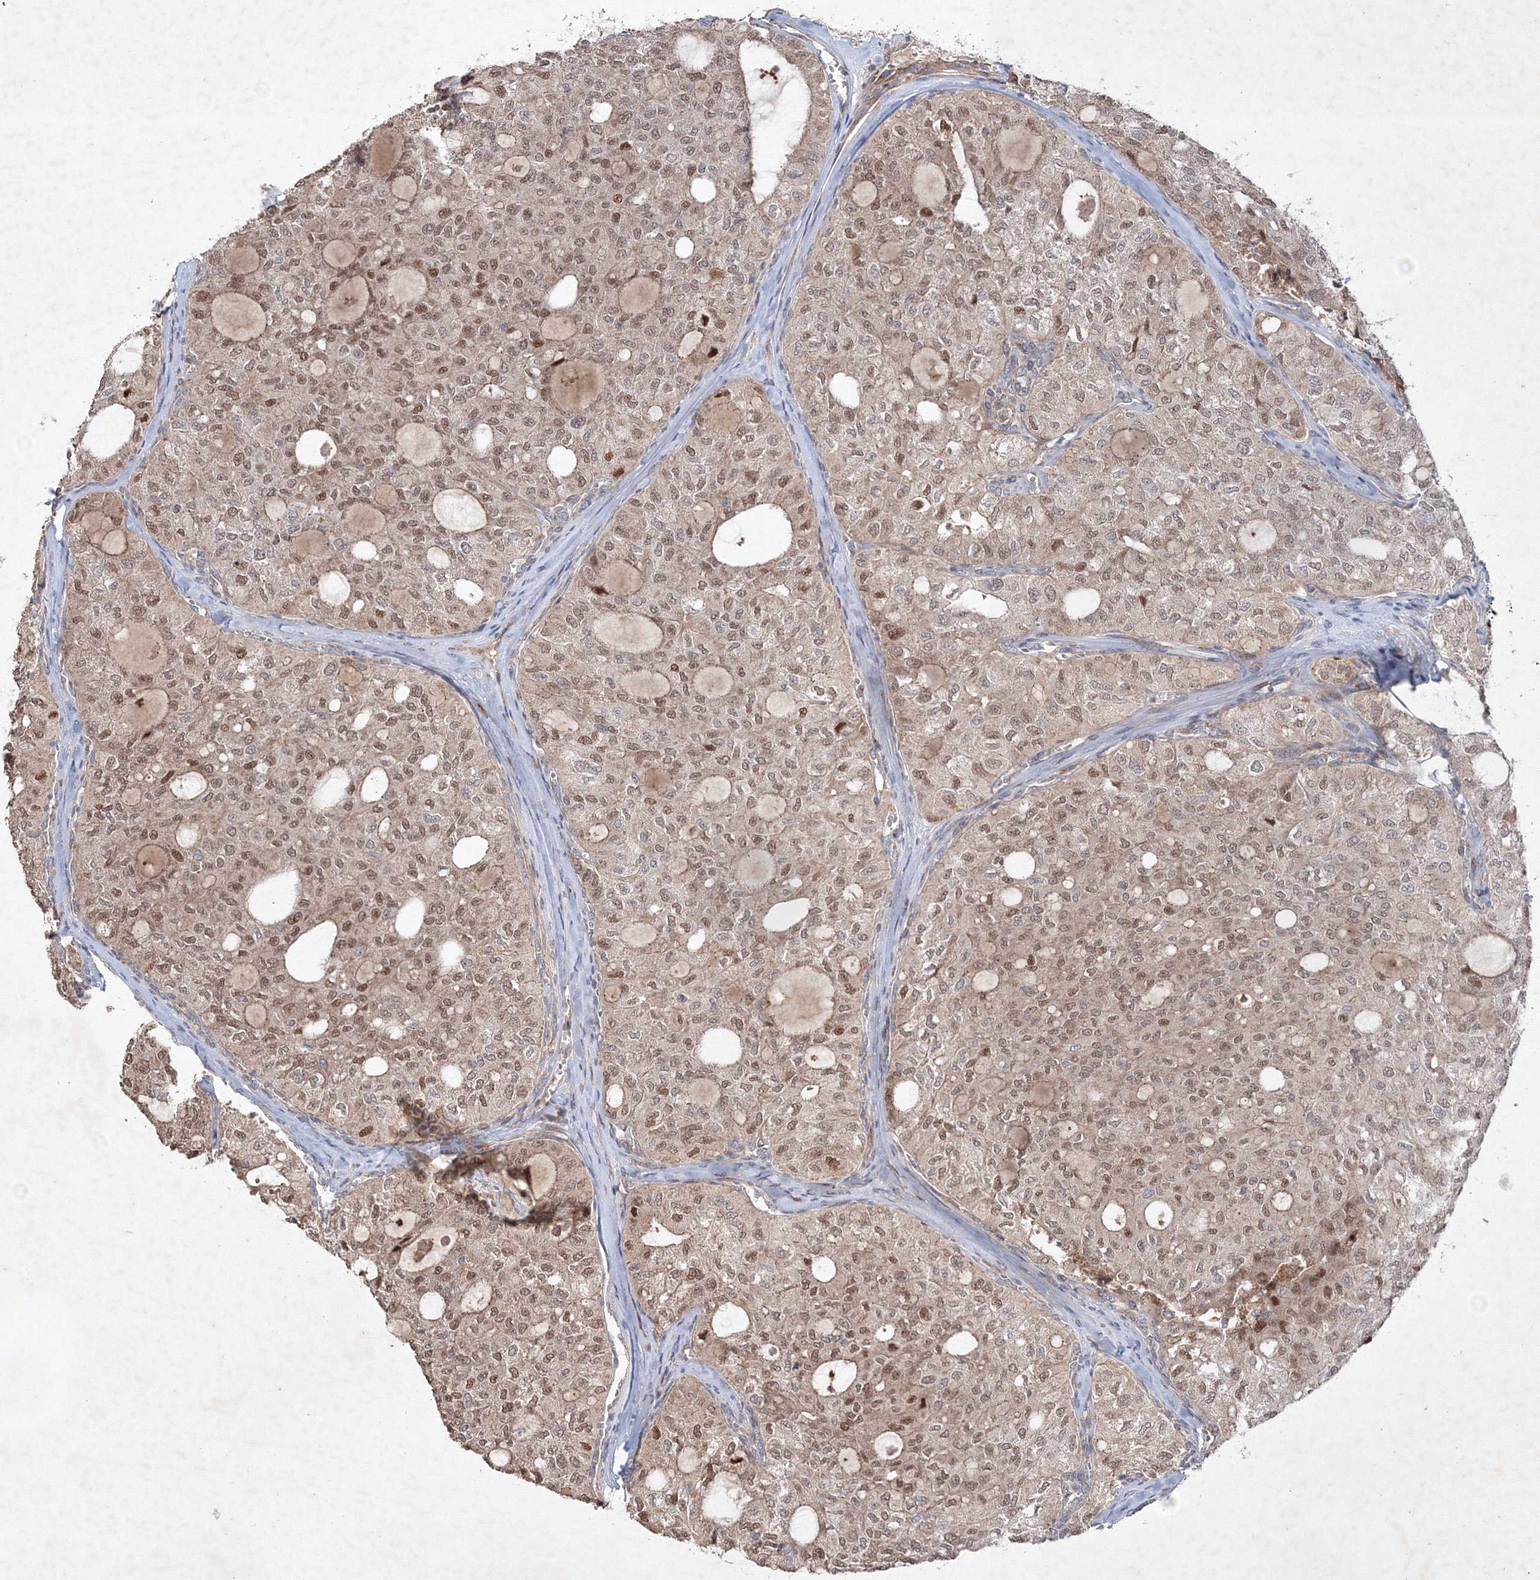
{"staining": {"intensity": "moderate", "quantity": ">75%", "location": "nuclear"}, "tissue": "thyroid cancer", "cell_type": "Tumor cells", "image_type": "cancer", "snomed": [{"axis": "morphology", "description": "Follicular adenoma carcinoma, NOS"}, {"axis": "topography", "description": "Thyroid gland"}], "caption": "Protein analysis of thyroid cancer (follicular adenoma carcinoma) tissue reveals moderate nuclear expression in about >75% of tumor cells.", "gene": "NOA1", "patient": {"sex": "male", "age": 75}}